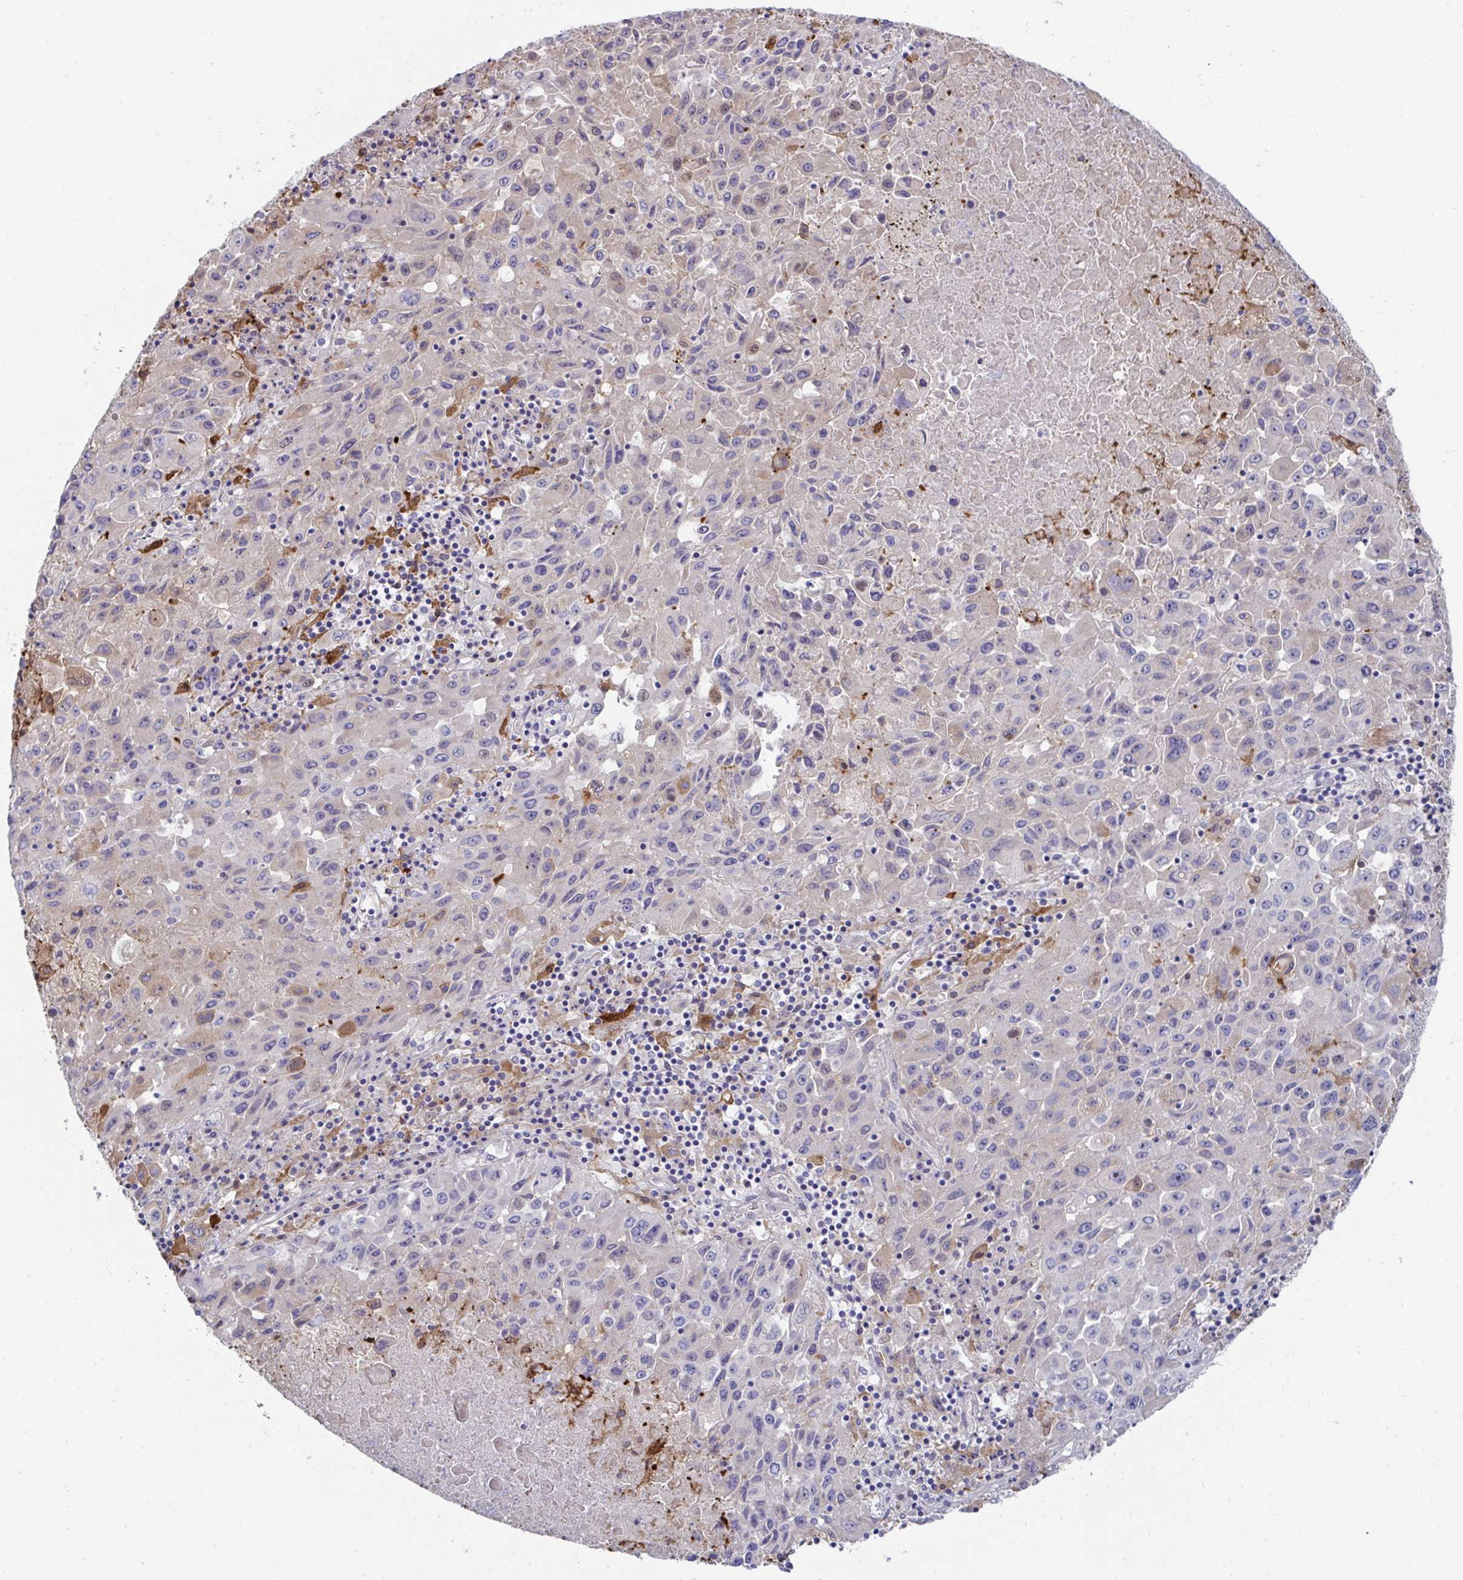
{"staining": {"intensity": "weak", "quantity": "25%-75%", "location": "cytoplasmic/membranous"}, "tissue": "lung cancer", "cell_type": "Tumor cells", "image_type": "cancer", "snomed": [{"axis": "morphology", "description": "Squamous cell carcinoma, NOS"}, {"axis": "topography", "description": "Lung"}], "caption": "IHC staining of lung cancer, which exhibits low levels of weak cytoplasmic/membranous expression in about 25%-75% of tumor cells indicating weak cytoplasmic/membranous protein expression. The staining was performed using DAB (3,3'-diaminobenzidine) (brown) for protein detection and nuclei were counterstained in hematoxylin (blue).", "gene": "FBXL13", "patient": {"sex": "male", "age": 63}}